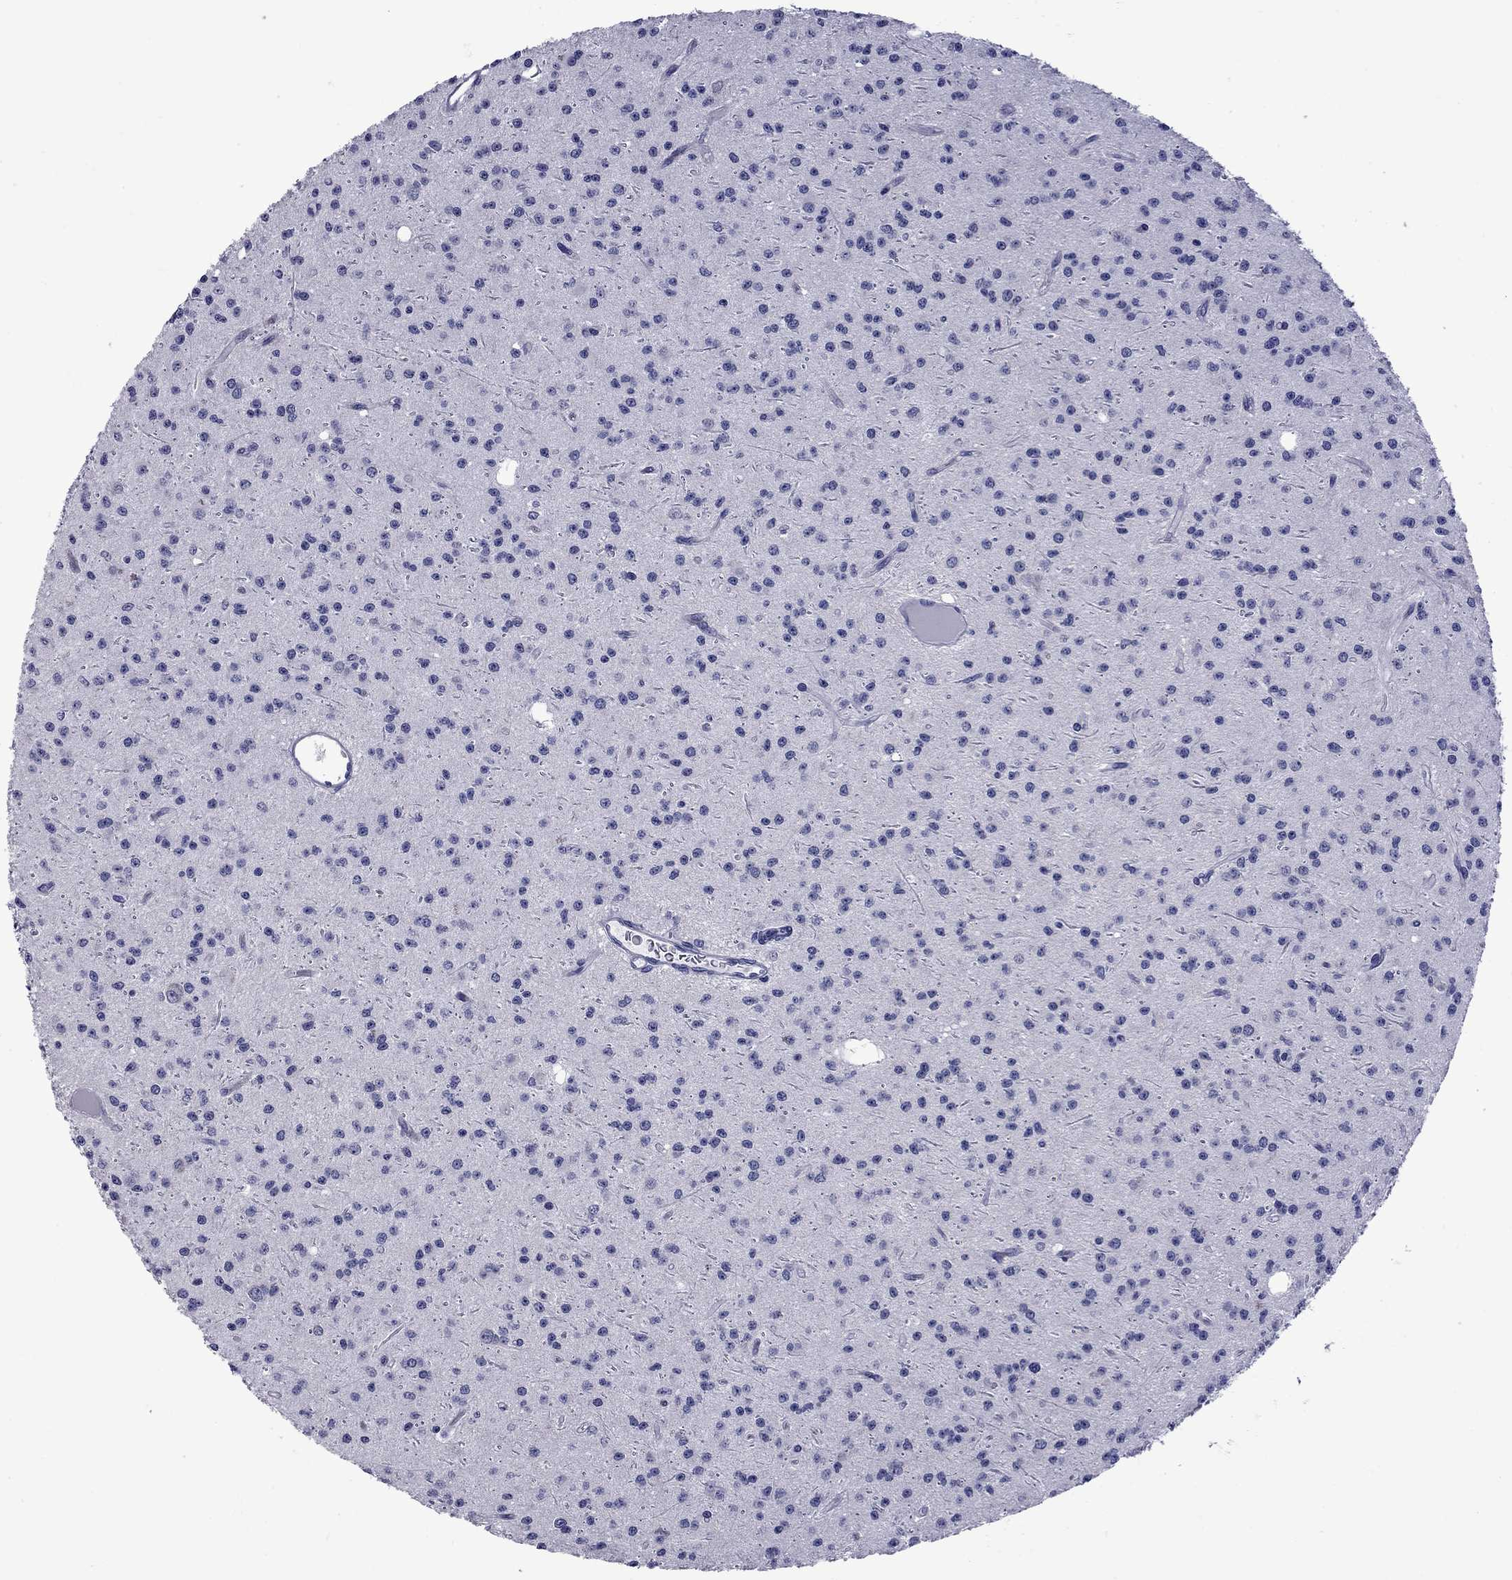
{"staining": {"intensity": "negative", "quantity": "none", "location": "none"}, "tissue": "glioma", "cell_type": "Tumor cells", "image_type": "cancer", "snomed": [{"axis": "morphology", "description": "Glioma, malignant, Low grade"}, {"axis": "topography", "description": "Brain"}], "caption": "High power microscopy micrograph of an IHC image of malignant glioma (low-grade), revealing no significant staining in tumor cells. The staining is performed using DAB brown chromogen with nuclei counter-stained in using hematoxylin.", "gene": "EPPIN", "patient": {"sex": "male", "age": 27}}